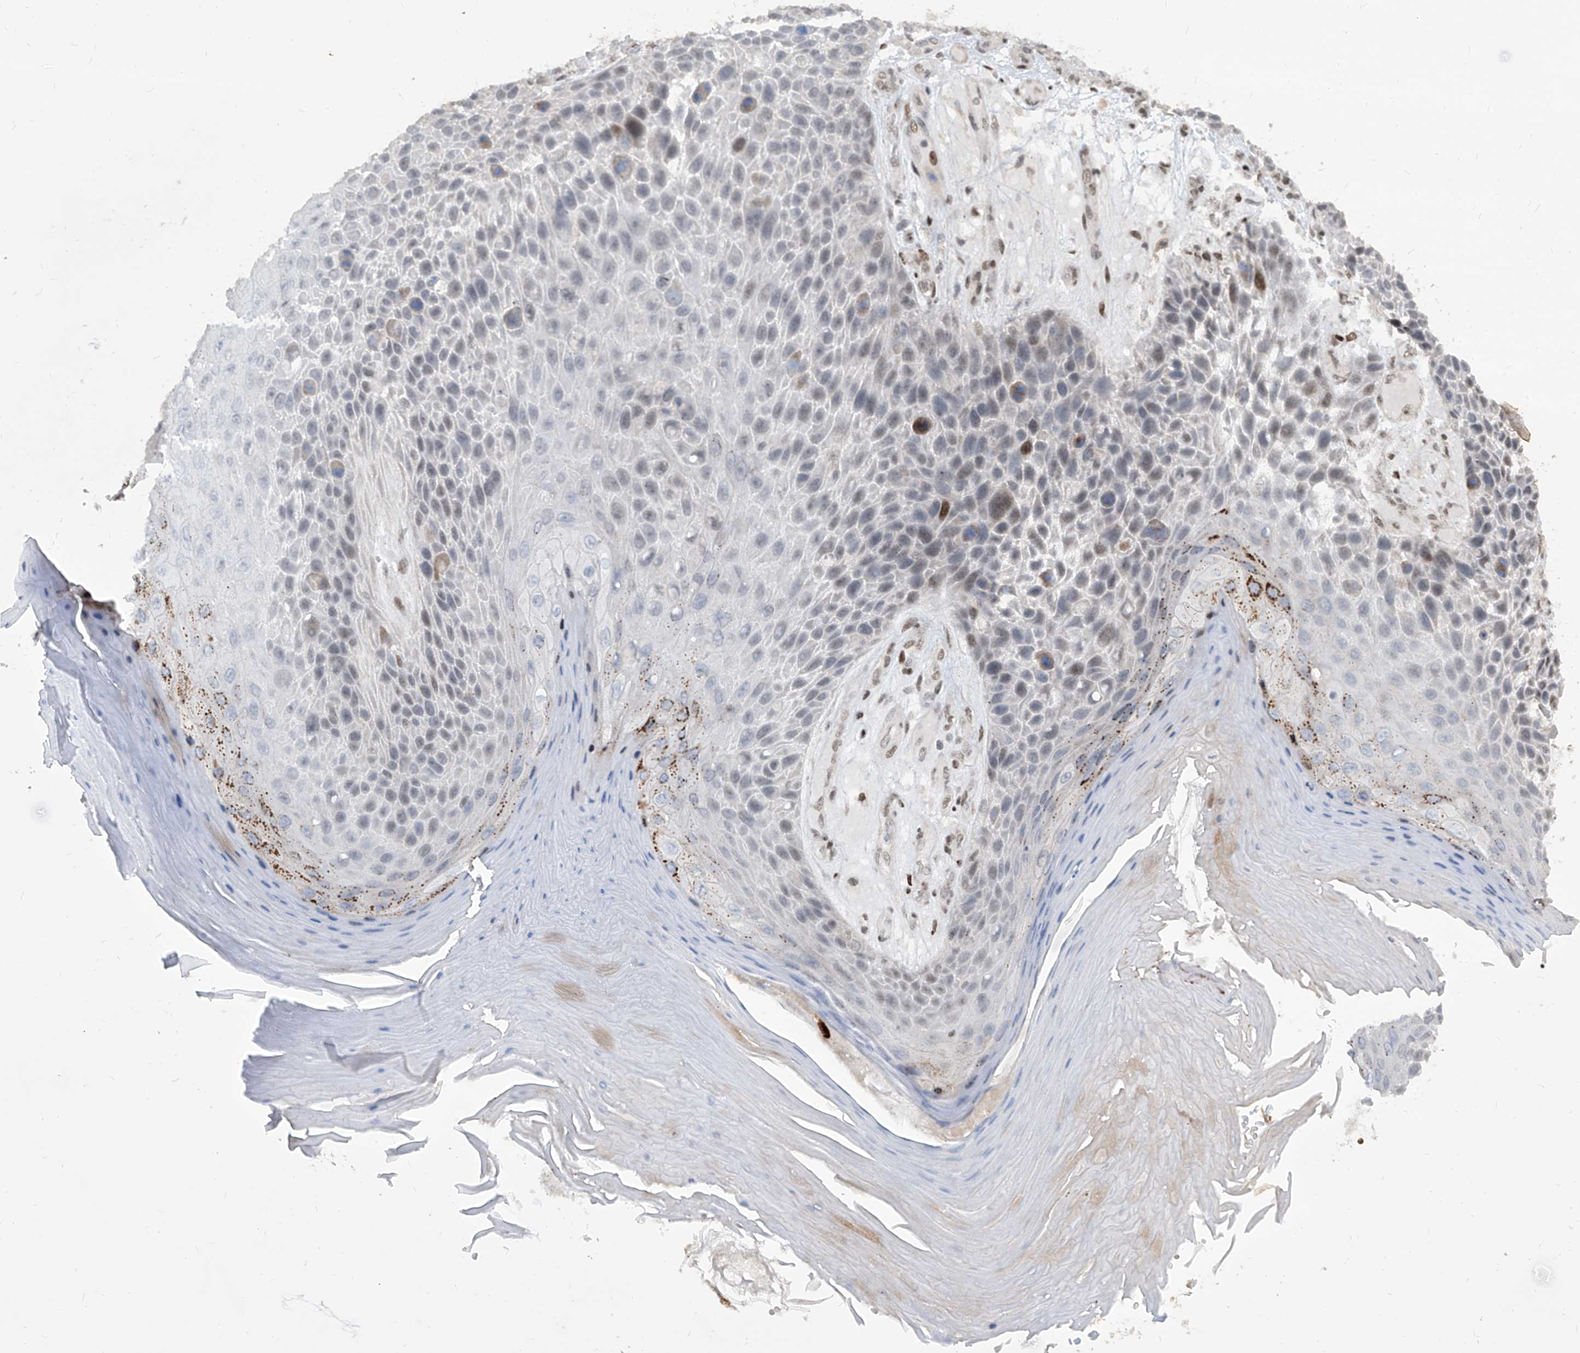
{"staining": {"intensity": "negative", "quantity": "none", "location": "none"}, "tissue": "skin cancer", "cell_type": "Tumor cells", "image_type": "cancer", "snomed": [{"axis": "morphology", "description": "Squamous cell carcinoma, NOS"}, {"axis": "topography", "description": "Skin"}], "caption": "An IHC image of skin squamous cell carcinoma is shown. There is no staining in tumor cells of skin squamous cell carcinoma.", "gene": "IRF2", "patient": {"sex": "female", "age": 88}}